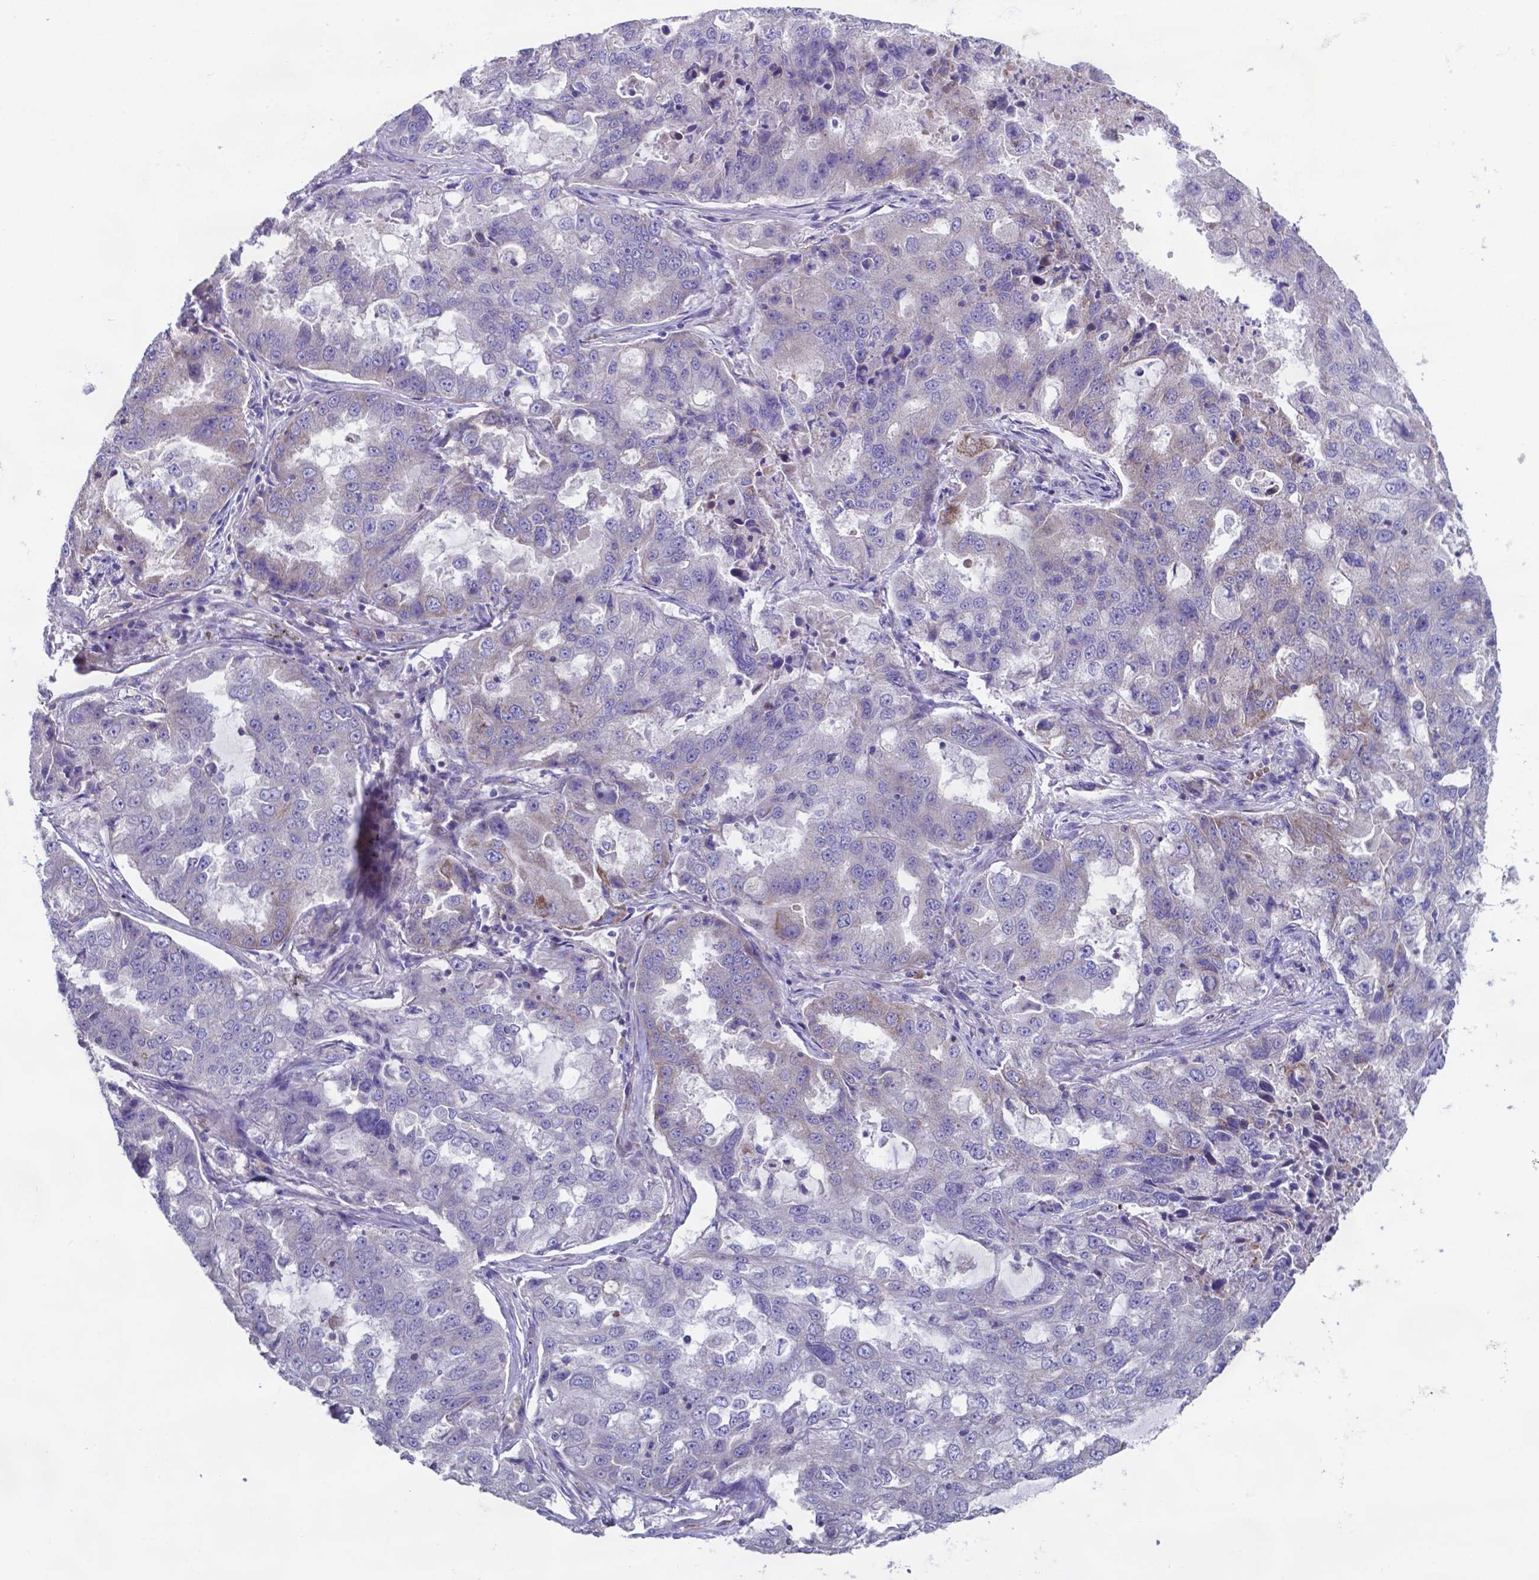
{"staining": {"intensity": "weak", "quantity": "<25%", "location": "cytoplasmic/membranous"}, "tissue": "lung cancer", "cell_type": "Tumor cells", "image_type": "cancer", "snomed": [{"axis": "morphology", "description": "Adenocarcinoma, NOS"}, {"axis": "topography", "description": "Lung"}], "caption": "This is a photomicrograph of IHC staining of lung cancer, which shows no staining in tumor cells. The staining is performed using DAB (3,3'-diaminobenzidine) brown chromogen with nuclei counter-stained in using hematoxylin.", "gene": "TYRO3", "patient": {"sex": "female", "age": 61}}